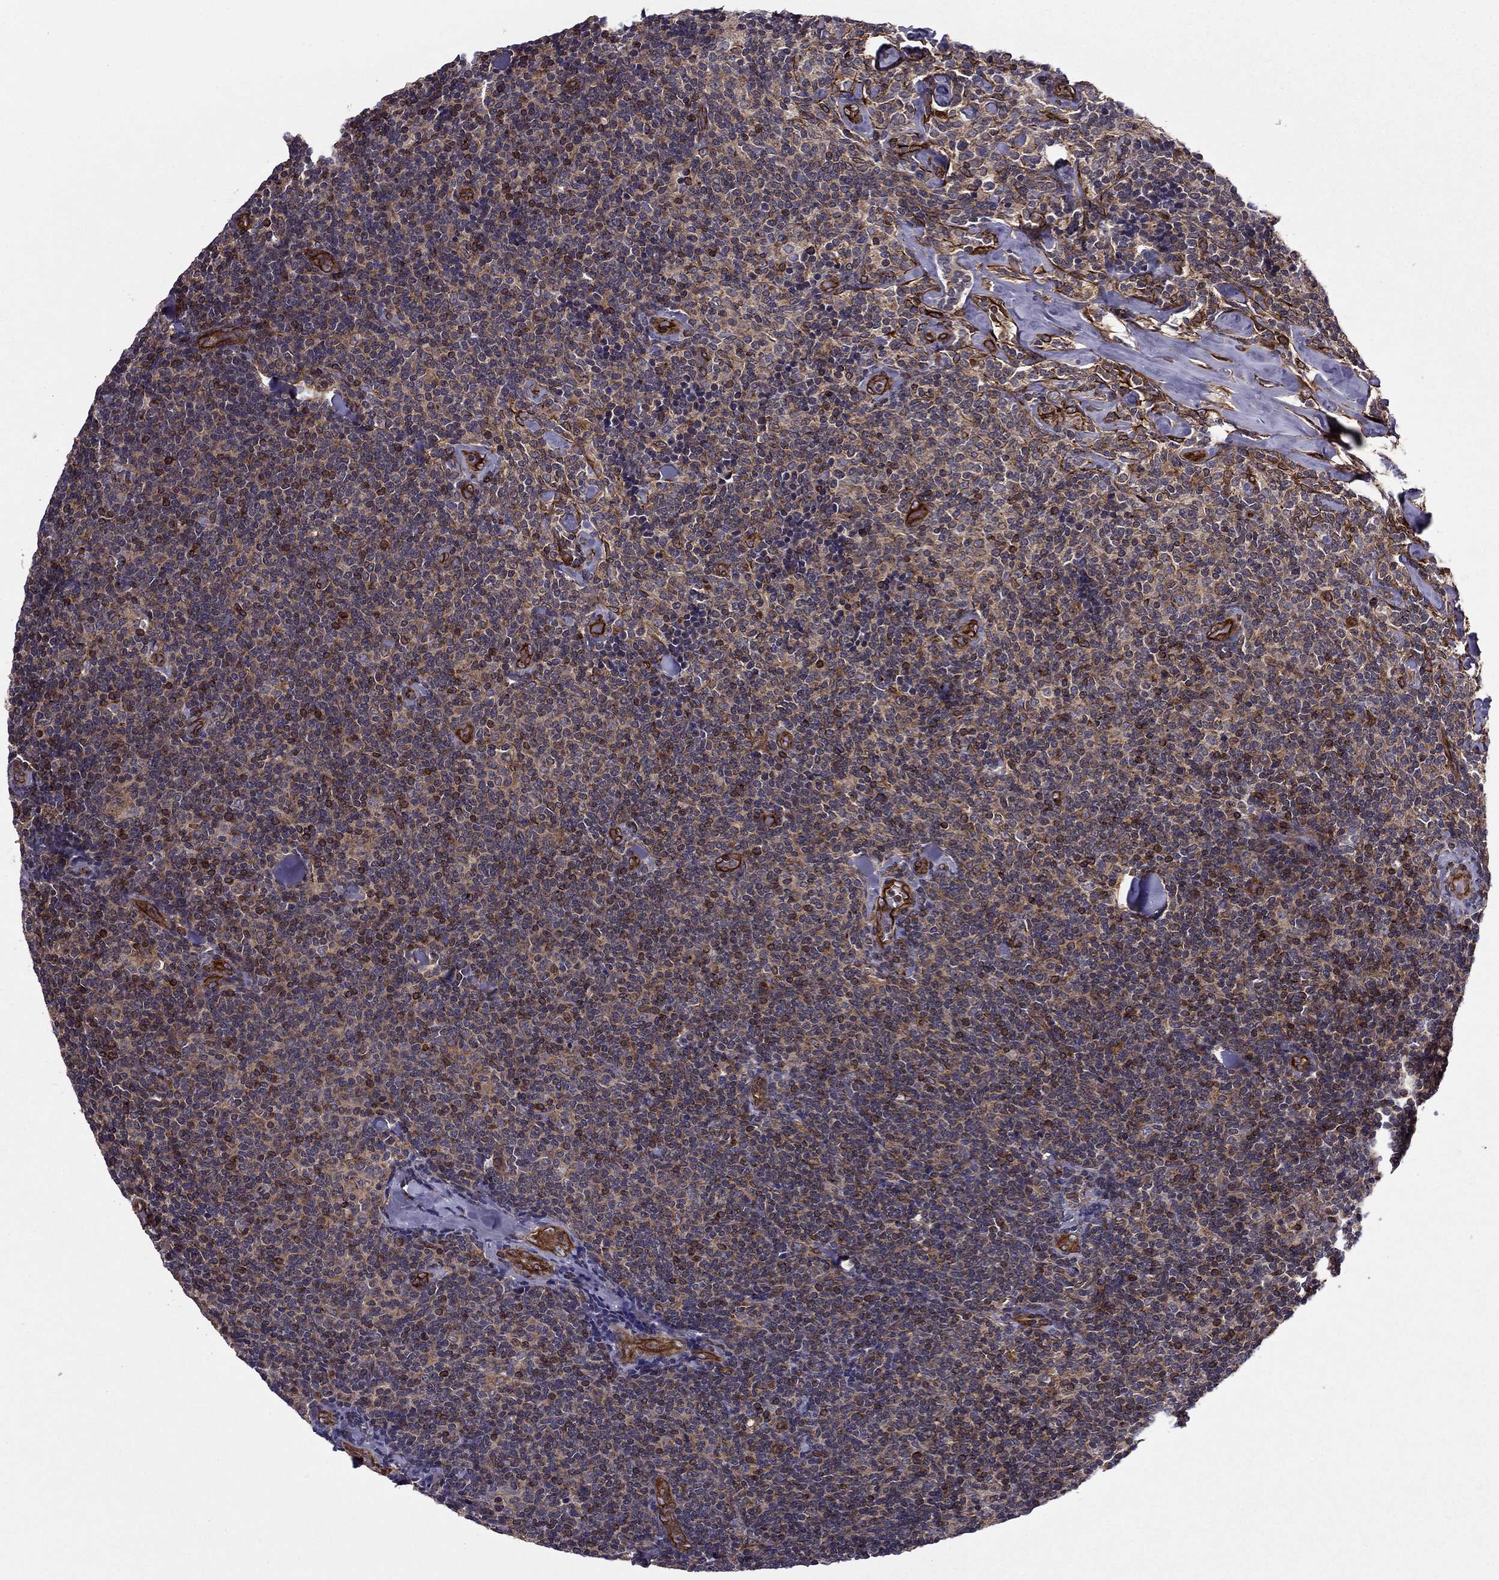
{"staining": {"intensity": "moderate", "quantity": "<25%", "location": "cytoplasmic/membranous"}, "tissue": "lymphoma", "cell_type": "Tumor cells", "image_type": "cancer", "snomed": [{"axis": "morphology", "description": "Malignant lymphoma, non-Hodgkin's type, Low grade"}, {"axis": "topography", "description": "Lymph node"}], "caption": "Immunohistochemistry (IHC) (DAB) staining of lymphoma exhibits moderate cytoplasmic/membranous protein expression in about <25% of tumor cells.", "gene": "SHMT1", "patient": {"sex": "female", "age": 56}}